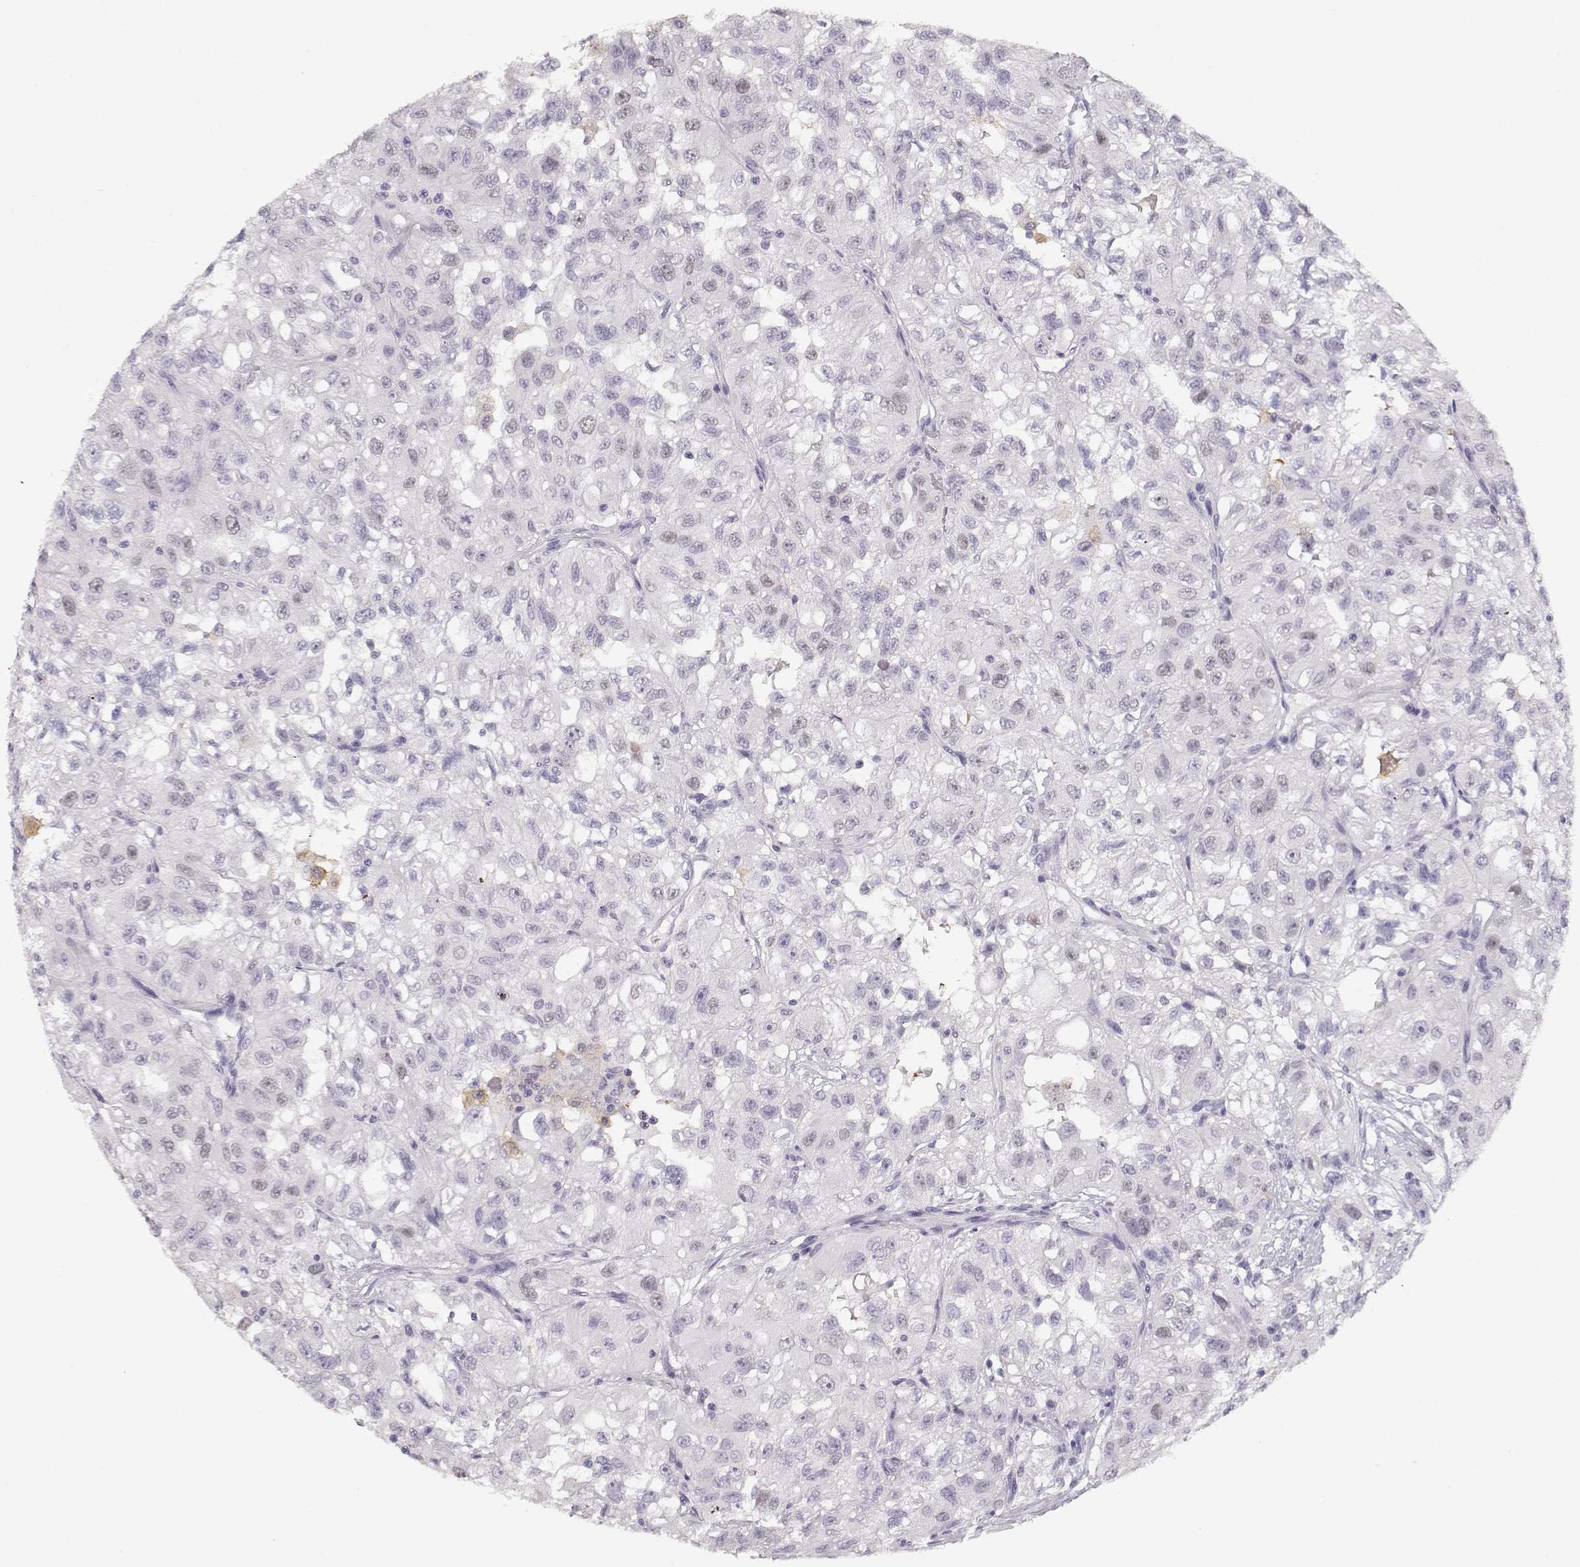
{"staining": {"intensity": "negative", "quantity": "none", "location": "none"}, "tissue": "renal cancer", "cell_type": "Tumor cells", "image_type": "cancer", "snomed": [{"axis": "morphology", "description": "Adenocarcinoma, NOS"}, {"axis": "topography", "description": "Kidney"}], "caption": "Renal cancer was stained to show a protein in brown. There is no significant staining in tumor cells.", "gene": "NUTM1", "patient": {"sex": "male", "age": 64}}